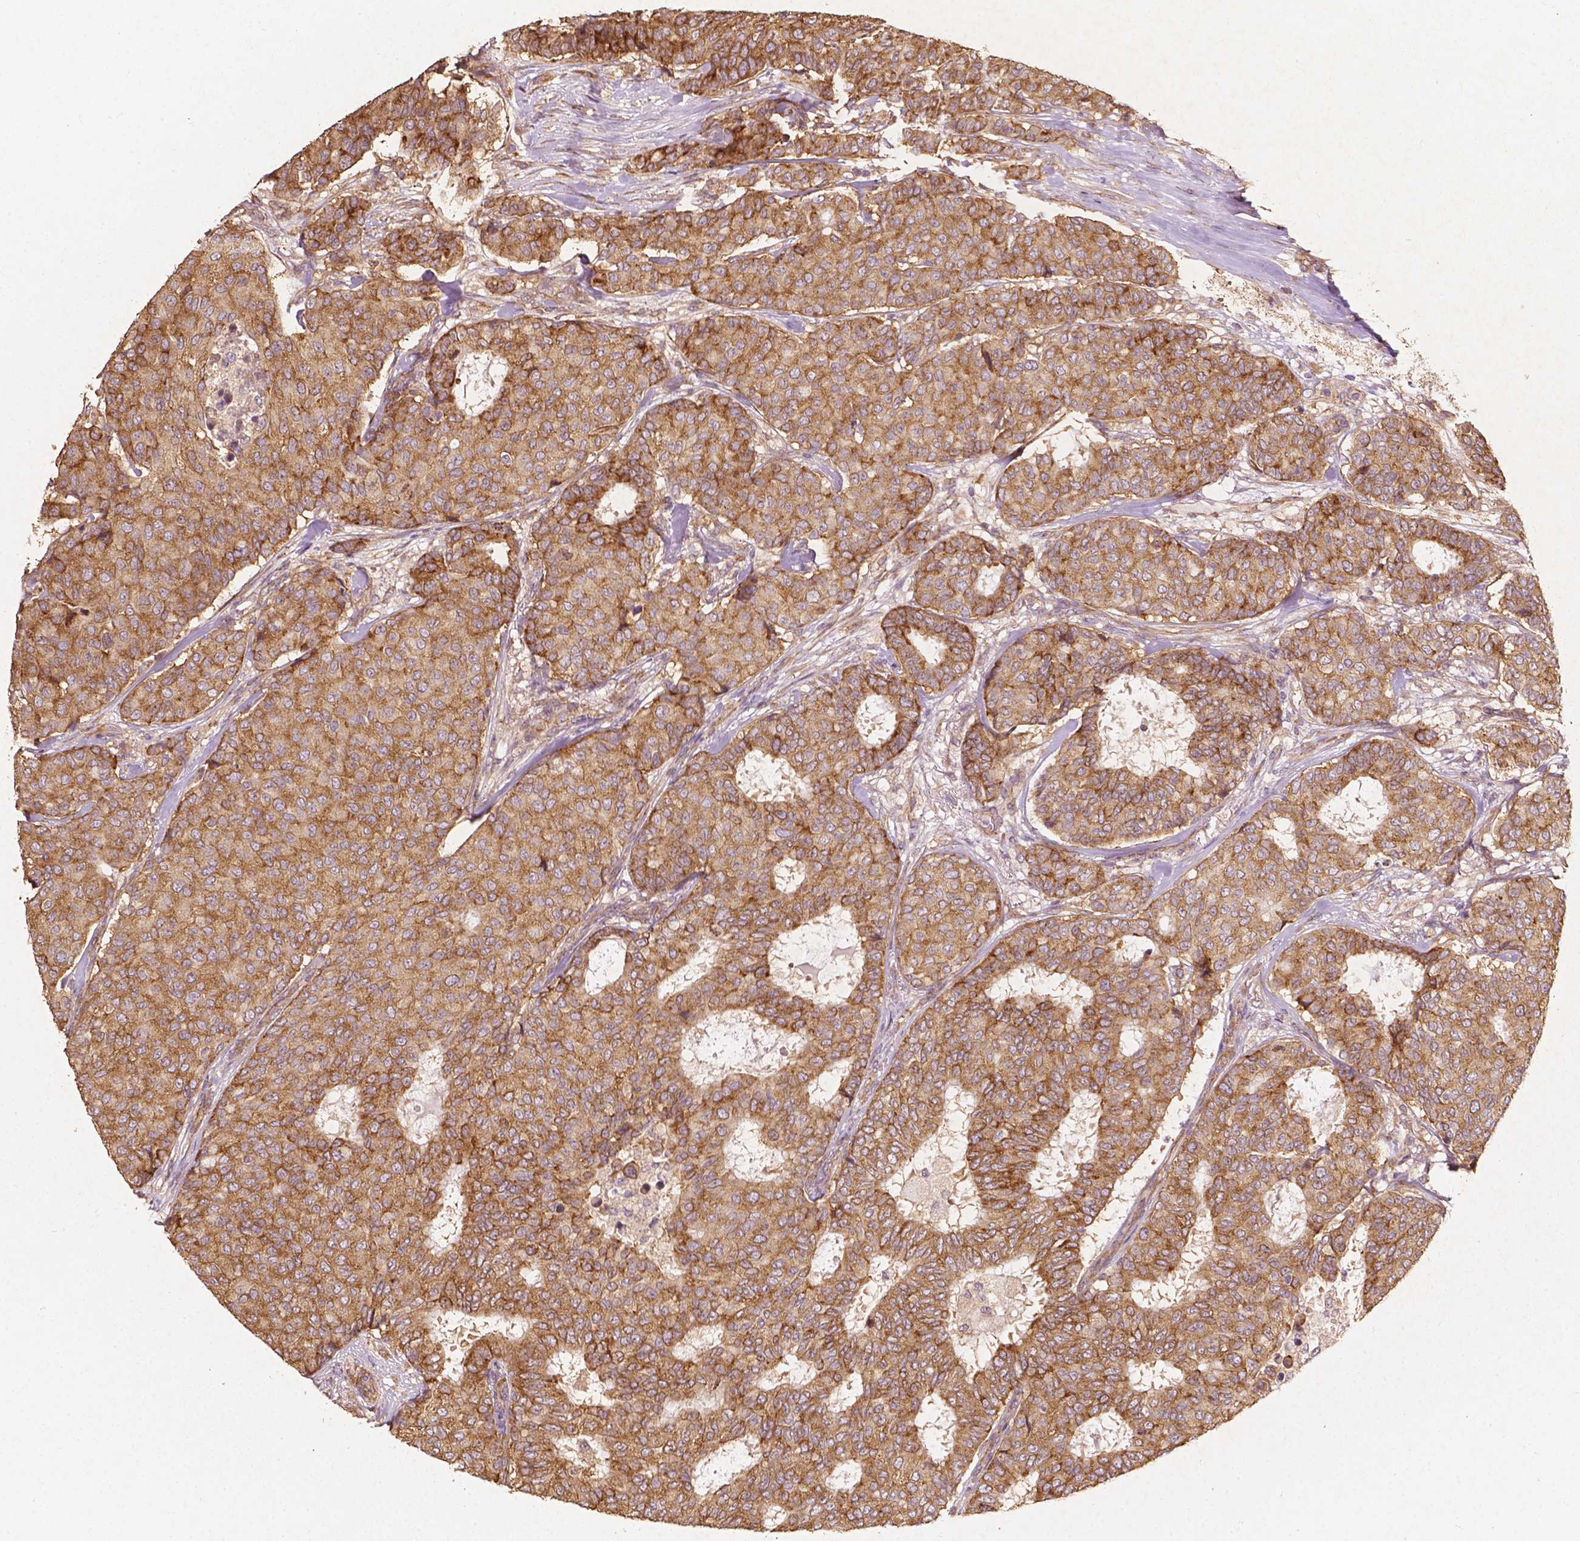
{"staining": {"intensity": "moderate", "quantity": ">75%", "location": "cytoplasmic/membranous"}, "tissue": "breast cancer", "cell_type": "Tumor cells", "image_type": "cancer", "snomed": [{"axis": "morphology", "description": "Duct carcinoma"}, {"axis": "topography", "description": "Breast"}], "caption": "Human breast intraductal carcinoma stained for a protein (brown) reveals moderate cytoplasmic/membranous positive expression in approximately >75% of tumor cells.", "gene": "G3BP1", "patient": {"sex": "female", "age": 75}}